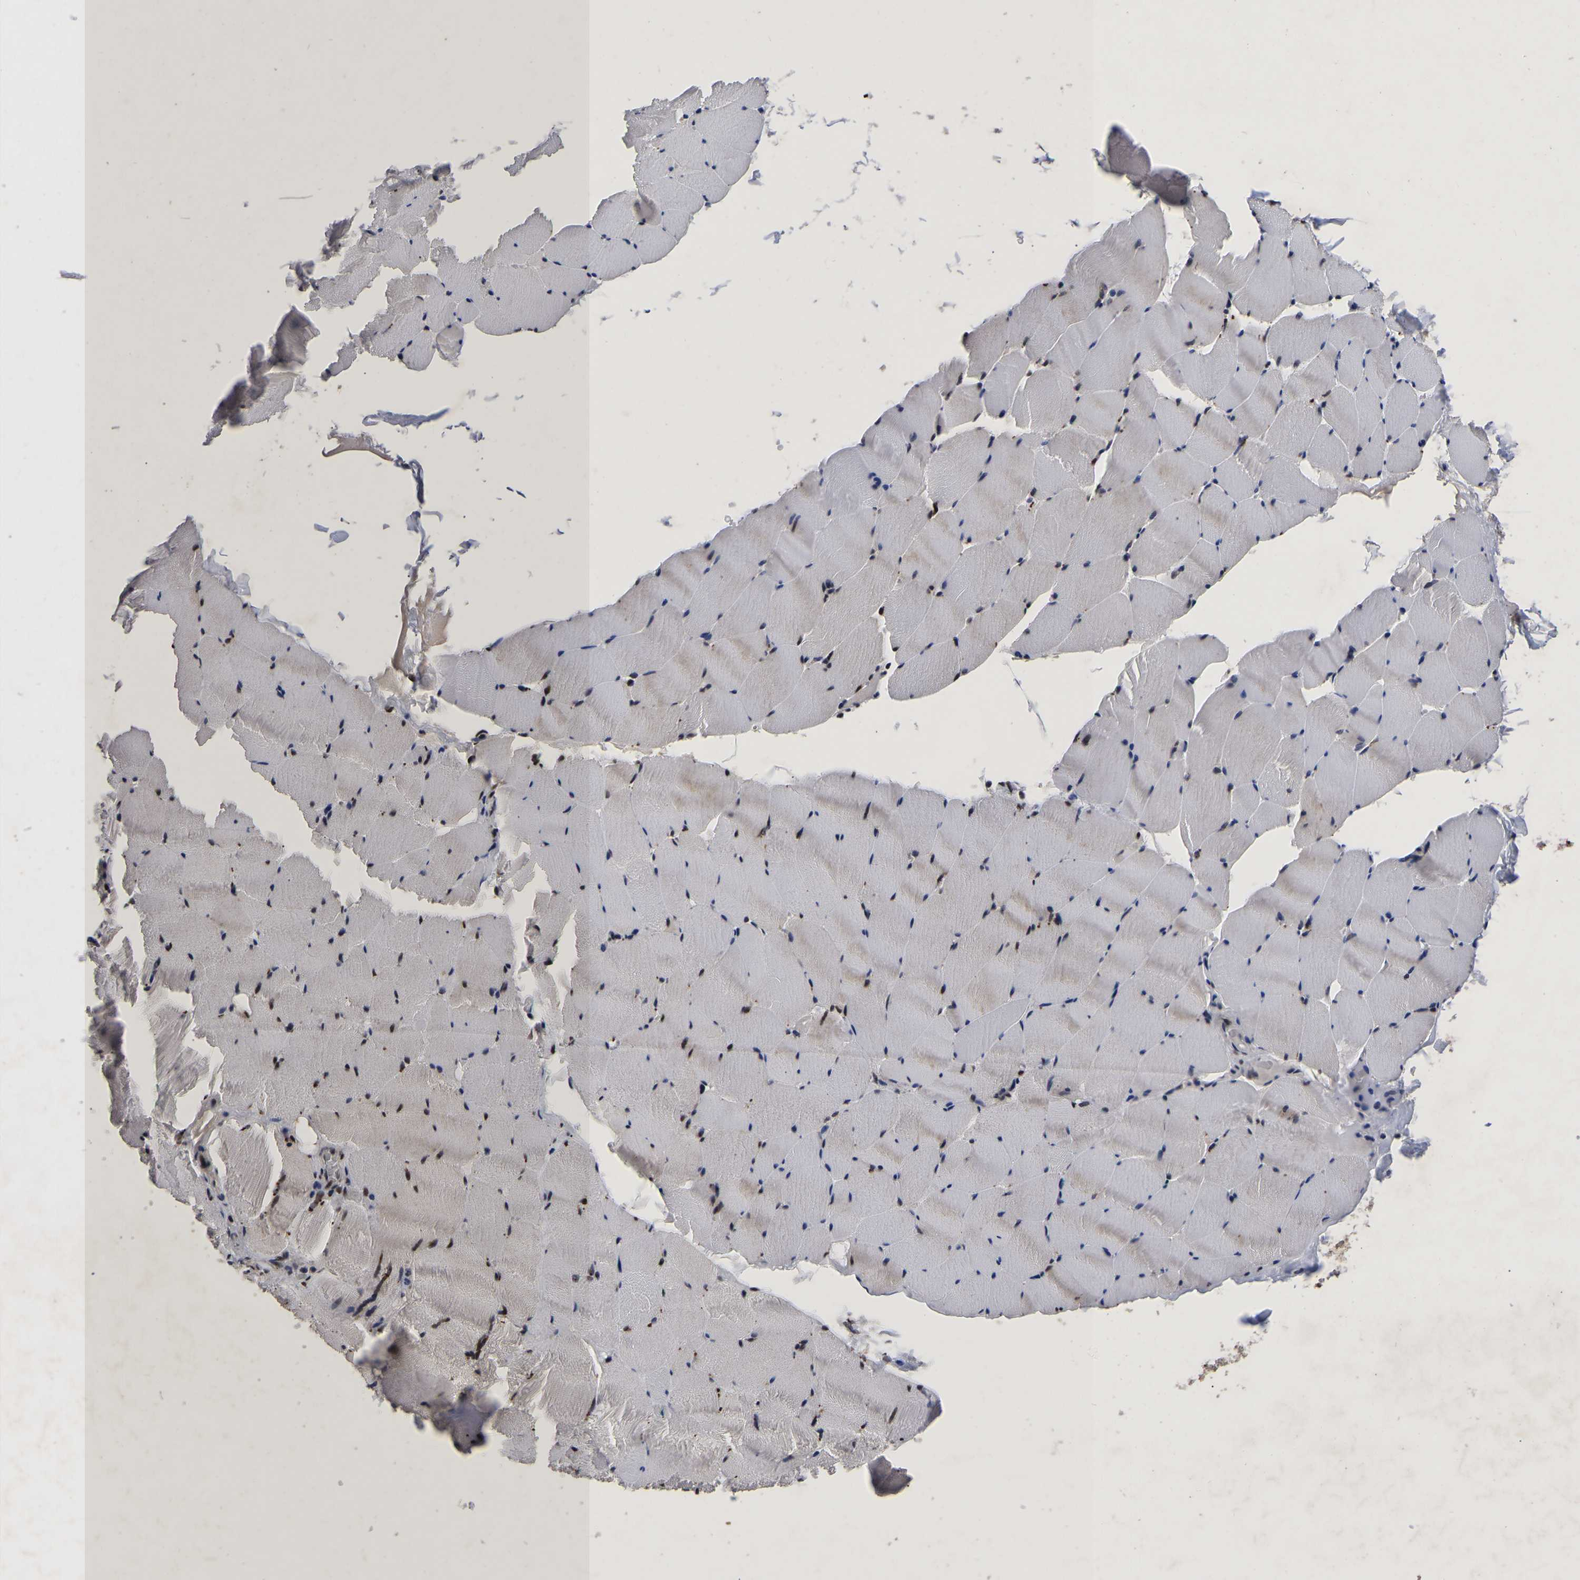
{"staining": {"intensity": "strong", "quantity": "25%-75%", "location": "cytoplasmic/membranous,nuclear"}, "tissue": "skeletal muscle", "cell_type": "Myocytes", "image_type": "normal", "snomed": [{"axis": "morphology", "description": "Normal tissue, NOS"}, {"axis": "topography", "description": "Skeletal muscle"}], "caption": "Skeletal muscle stained with immunohistochemistry (IHC) shows strong cytoplasmic/membranous,nuclear expression in about 25%-75% of myocytes. The staining was performed using DAB, with brown indicating positive protein expression. Nuclei are stained blue with hematoxylin.", "gene": "JUNB", "patient": {"sex": "male", "age": 62}}